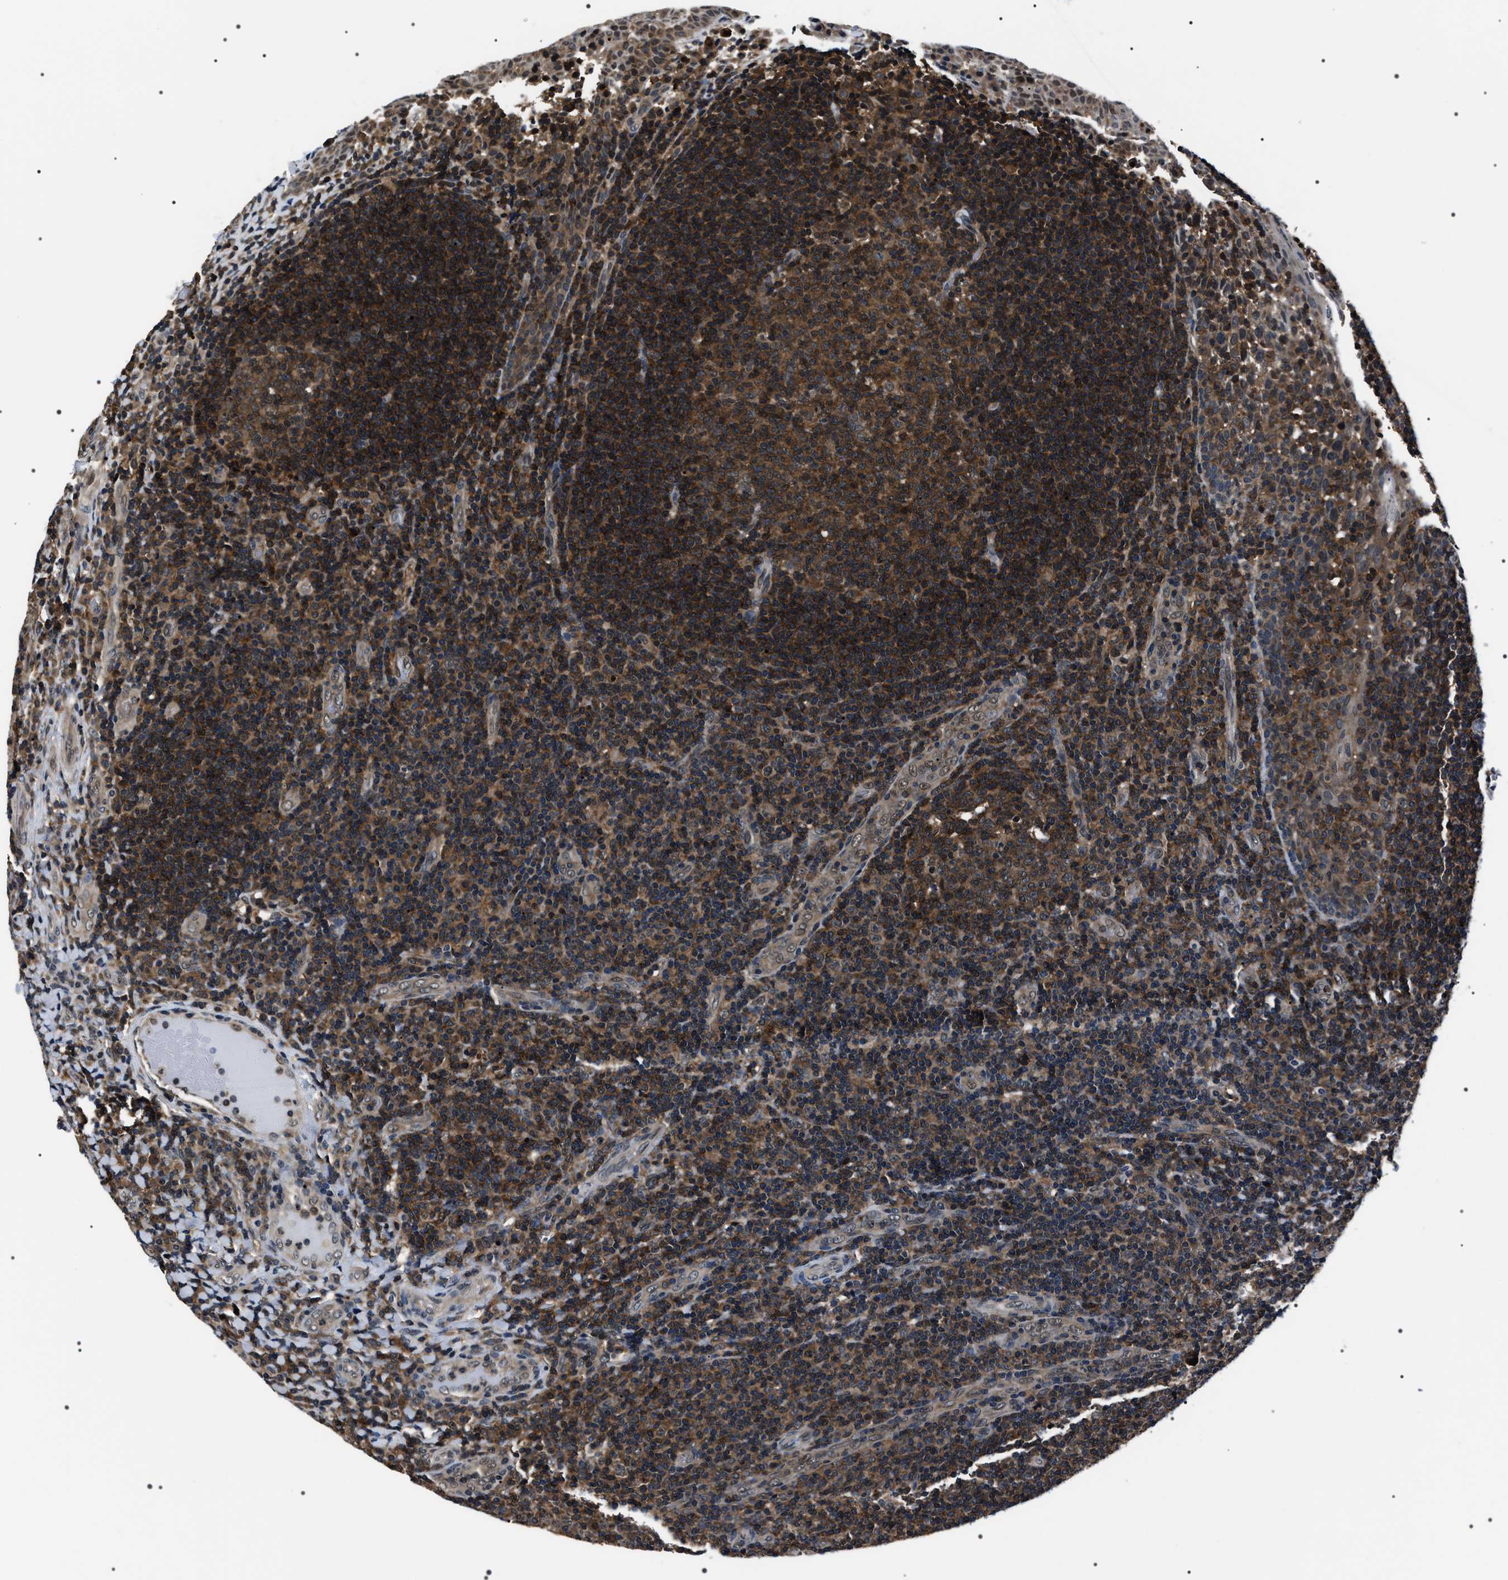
{"staining": {"intensity": "moderate", "quantity": ">75%", "location": "cytoplasmic/membranous"}, "tissue": "tonsil", "cell_type": "Germinal center cells", "image_type": "normal", "snomed": [{"axis": "morphology", "description": "Normal tissue, NOS"}, {"axis": "topography", "description": "Tonsil"}], "caption": "Tonsil stained with immunohistochemistry (IHC) demonstrates moderate cytoplasmic/membranous expression in approximately >75% of germinal center cells. The protein is stained brown, and the nuclei are stained in blue (DAB (3,3'-diaminobenzidine) IHC with brightfield microscopy, high magnification).", "gene": "SIPA1", "patient": {"sex": "male", "age": 17}}